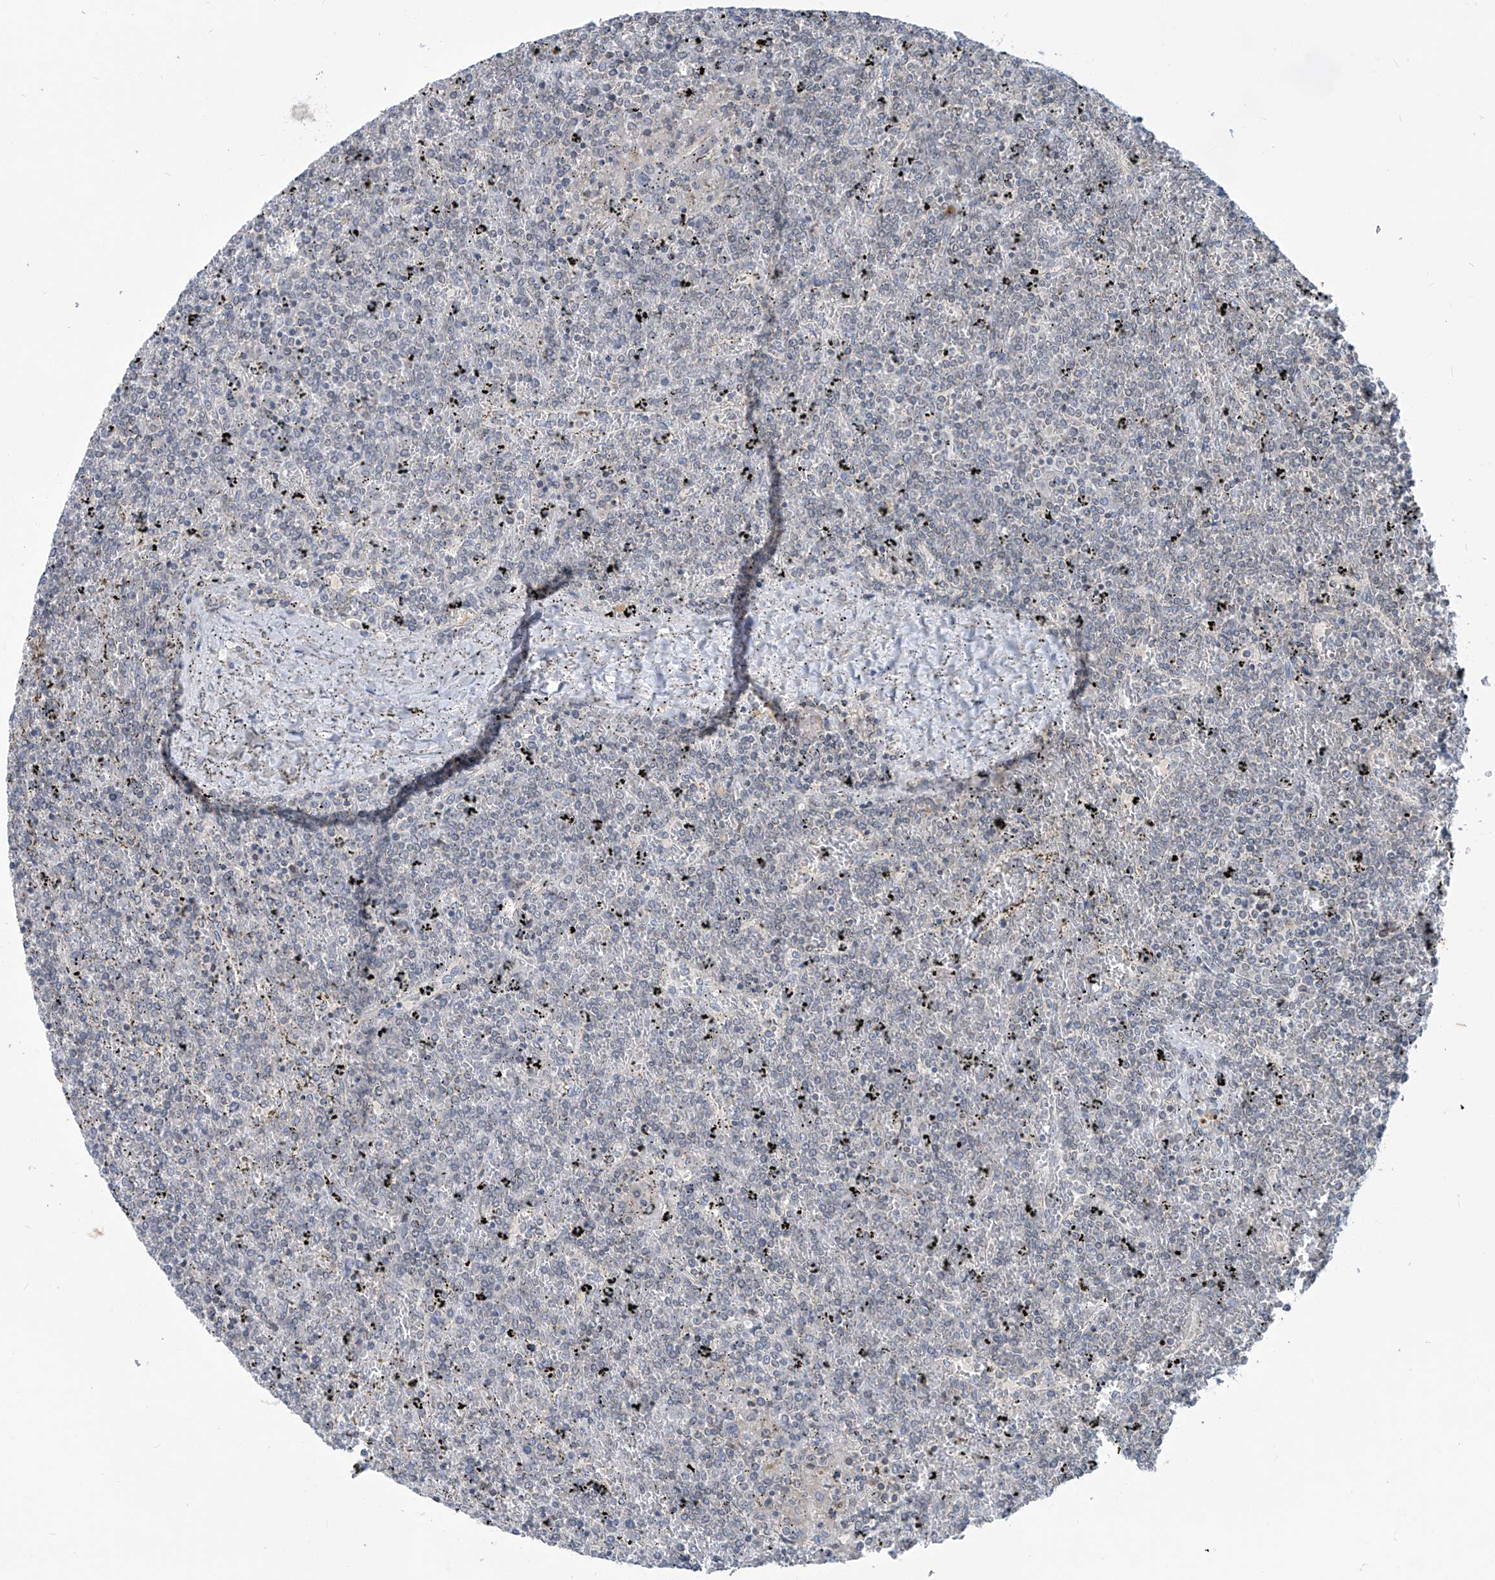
{"staining": {"intensity": "negative", "quantity": "none", "location": "none"}, "tissue": "lymphoma", "cell_type": "Tumor cells", "image_type": "cancer", "snomed": [{"axis": "morphology", "description": "Malignant lymphoma, non-Hodgkin's type, Low grade"}, {"axis": "topography", "description": "Spleen"}], "caption": "An IHC micrograph of malignant lymphoma, non-Hodgkin's type (low-grade) is shown. There is no staining in tumor cells of malignant lymphoma, non-Hodgkin's type (low-grade).", "gene": "SCGB1D2", "patient": {"sex": "female", "age": 19}}